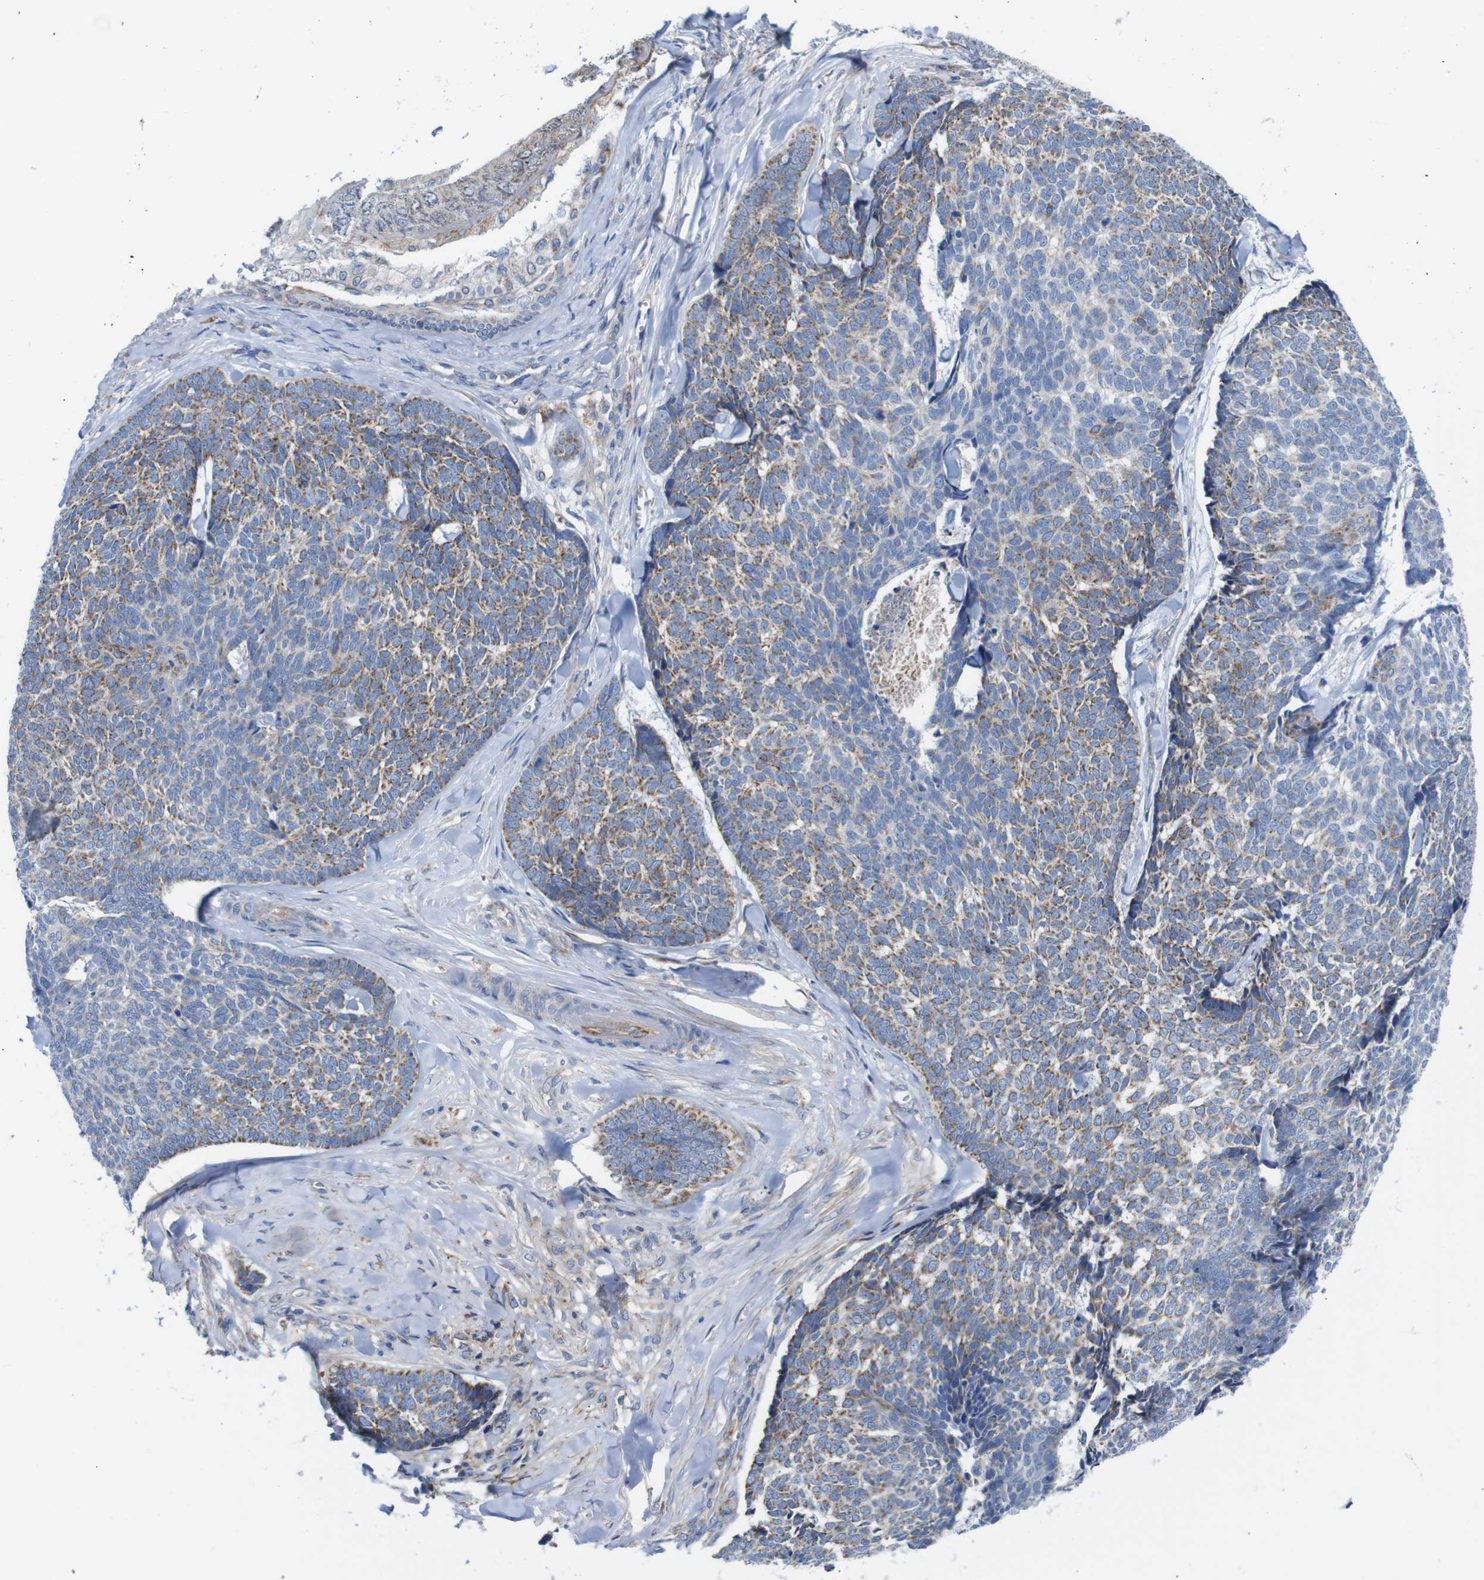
{"staining": {"intensity": "moderate", "quantity": "25%-75%", "location": "cytoplasmic/membranous"}, "tissue": "skin cancer", "cell_type": "Tumor cells", "image_type": "cancer", "snomed": [{"axis": "morphology", "description": "Basal cell carcinoma"}, {"axis": "topography", "description": "Skin"}], "caption": "Immunohistochemical staining of human basal cell carcinoma (skin) demonstrates medium levels of moderate cytoplasmic/membranous positivity in approximately 25%-75% of tumor cells.", "gene": "PDCD1LG2", "patient": {"sex": "male", "age": 84}}